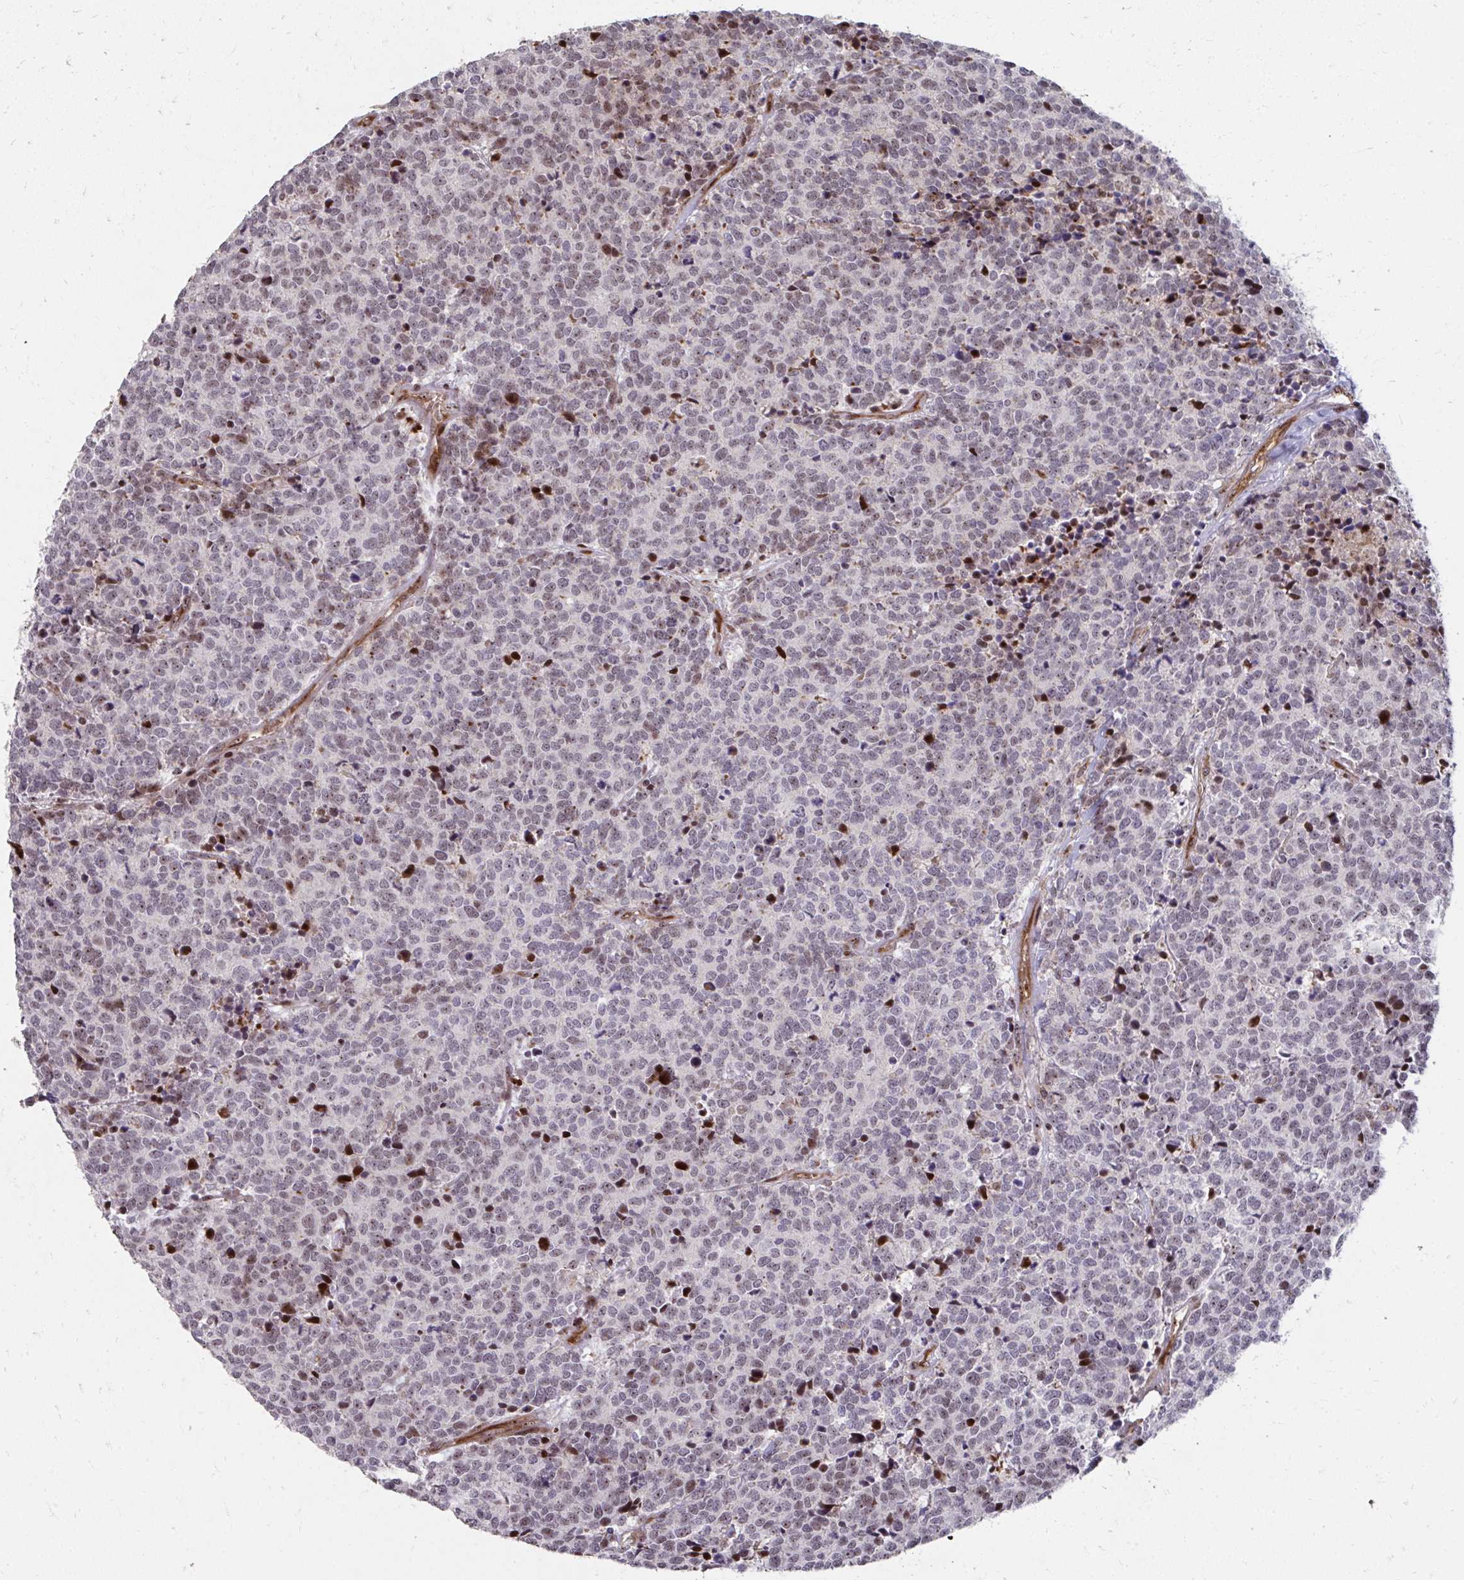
{"staining": {"intensity": "weak", "quantity": "25%-75%", "location": "nuclear"}, "tissue": "carcinoid", "cell_type": "Tumor cells", "image_type": "cancer", "snomed": [{"axis": "morphology", "description": "Carcinoid, malignant, NOS"}, {"axis": "topography", "description": "Skin"}], "caption": "DAB (3,3'-diaminobenzidine) immunohistochemical staining of carcinoid (malignant) reveals weak nuclear protein staining in approximately 25%-75% of tumor cells.", "gene": "FOXN3", "patient": {"sex": "female", "age": 79}}